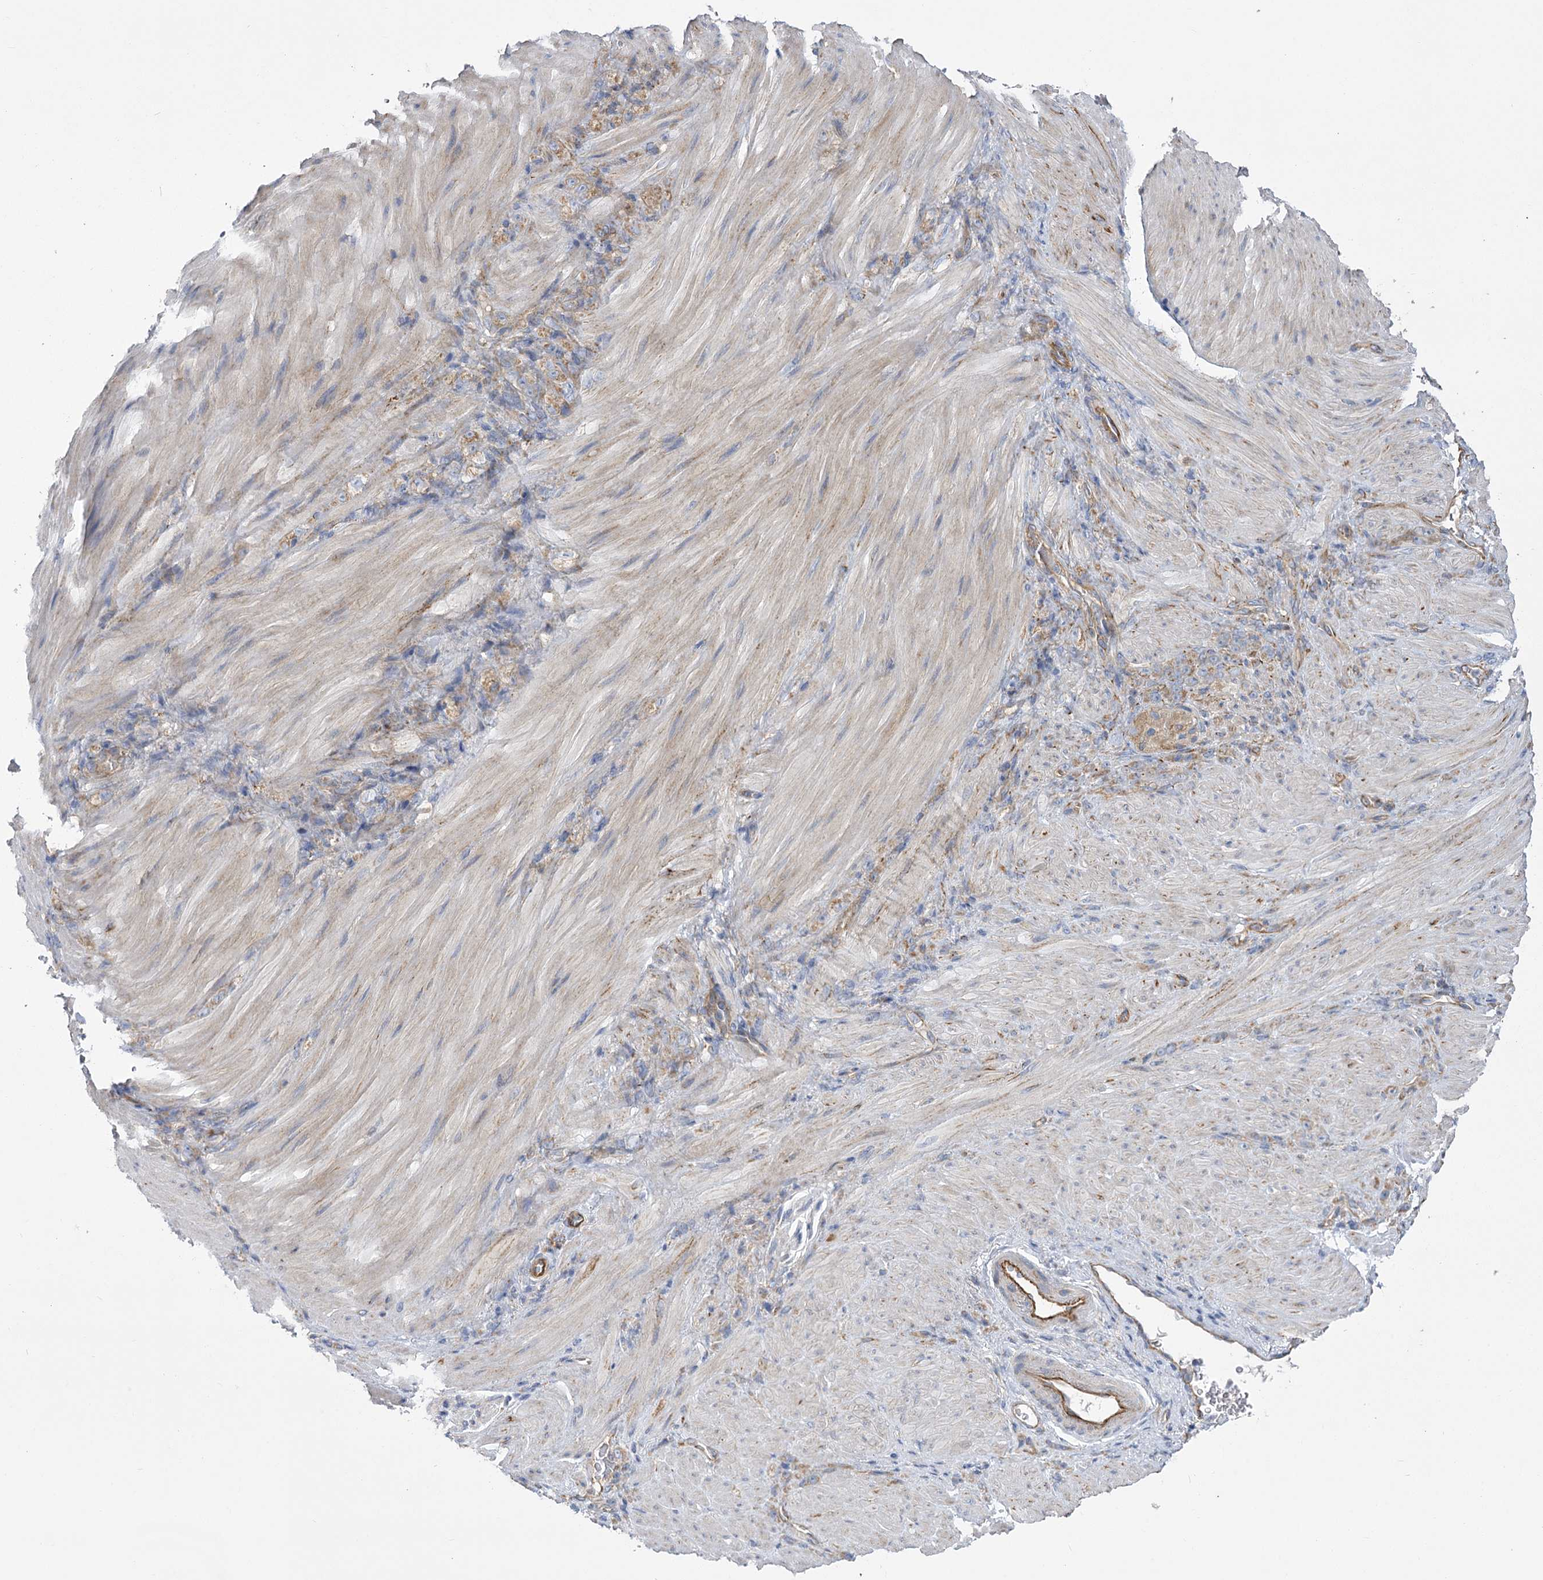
{"staining": {"intensity": "negative", "quantity": "none", "location": "none"}, "tissue": "stomach cancer", "cell_type": "Tumor cells", "image_type": "cancer", "snomed": [{"axis": "morphology", "description": "Normal tissue, NOS"}, {"axis": "morphology", "description": "Adenocarcinoma, NOS"}, {"axis": "topography", "description": "Stomach"}], "caption": "Immunohistochemistry of stomach cancer shows no positivity in tumor cells.", "gene": "RMDN2", "patient": {"sex": "male", "age": 82}}